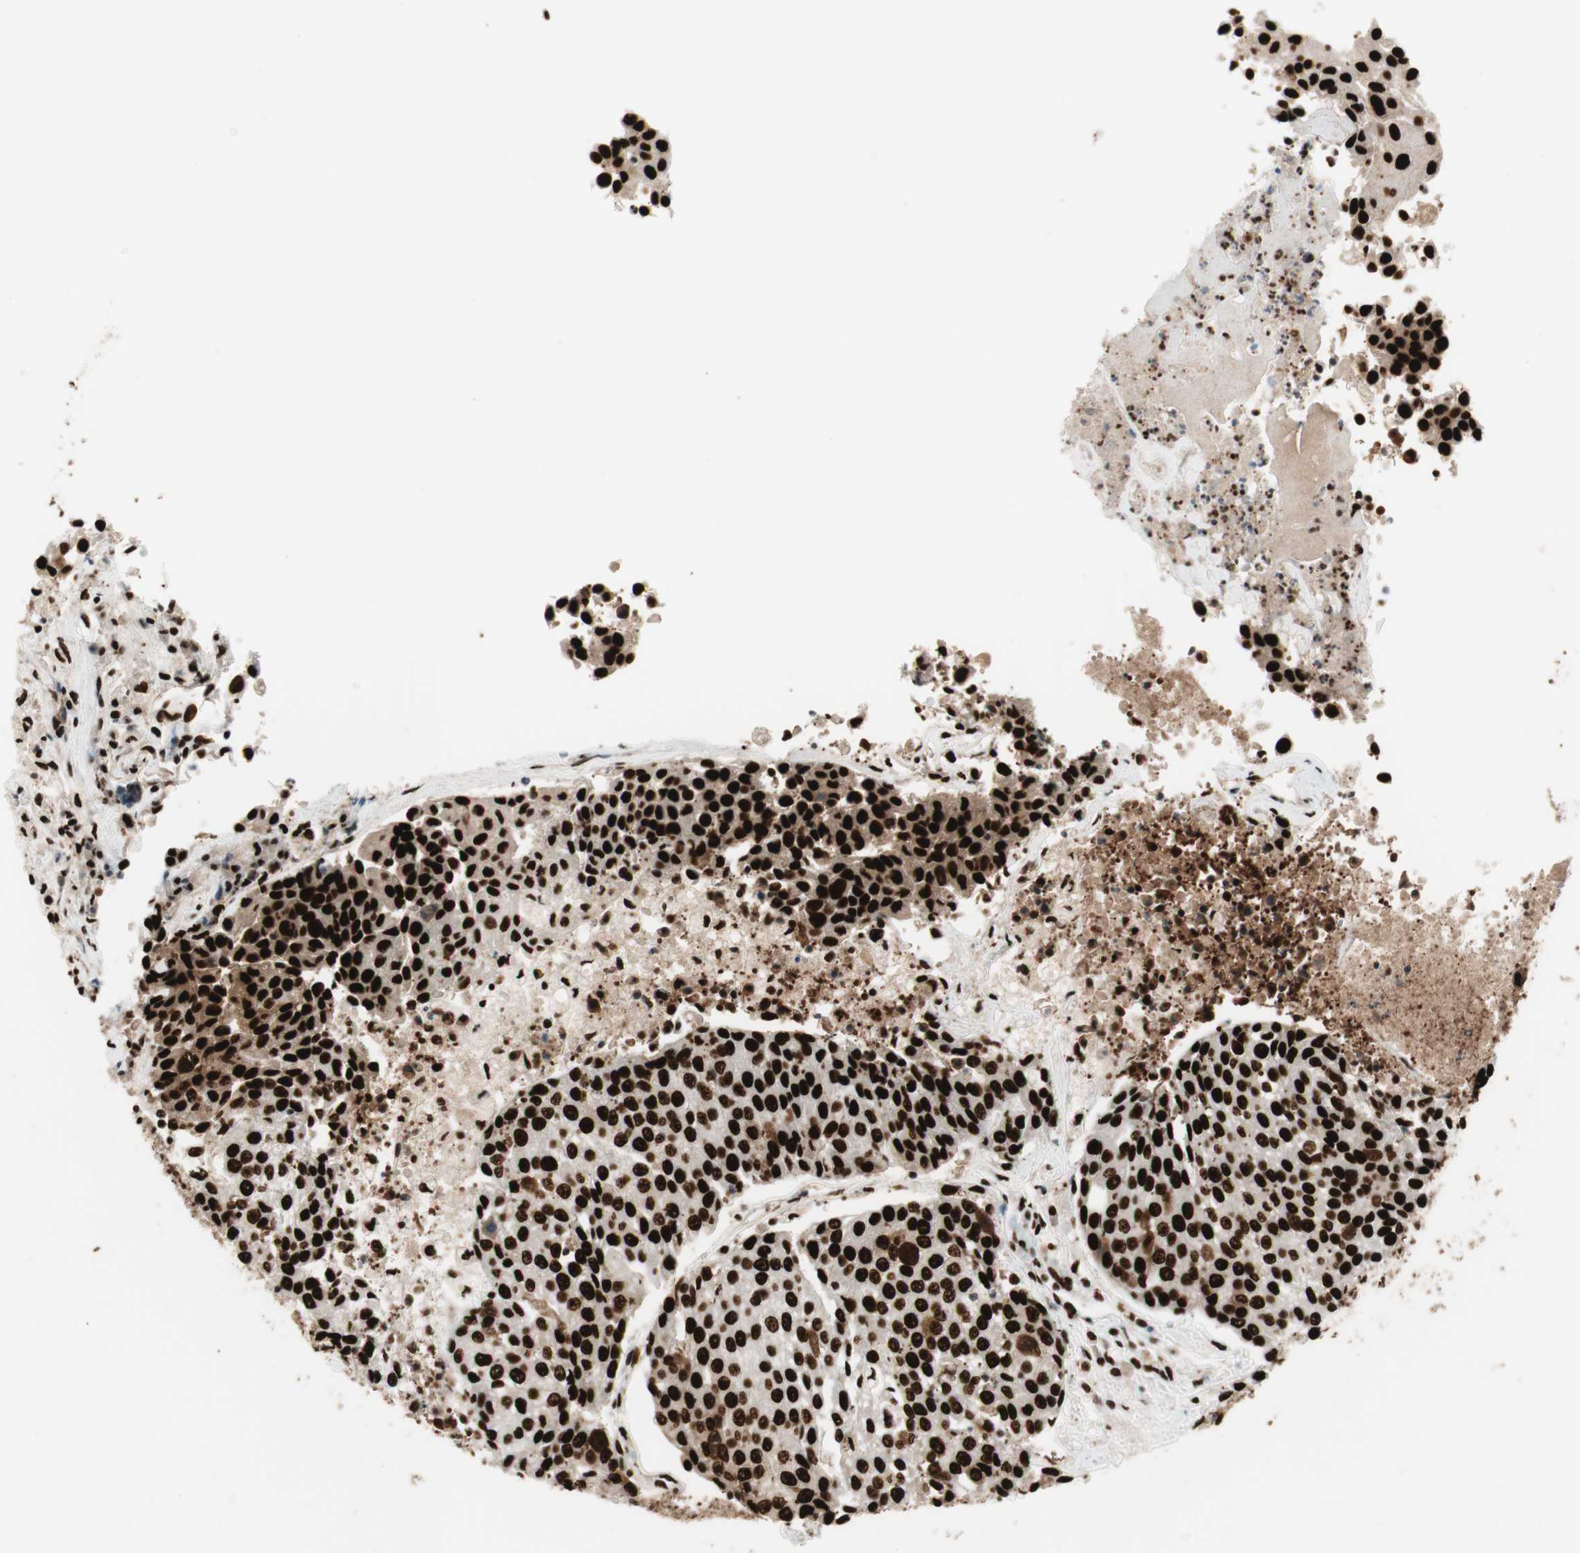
{"staining": {"intensity": "strong", "quantity": ">75%", "location": "cytoplasmic/membranous,nuclear"}, "tissue": "urothelial cancer", "cell_type": "Tumor cells", "image_type": "cancer", "snomed": [{"axis": "morphology", "description": "Urothelial carcinoma, High grade"}, {"axis": "topography", "description": "Urinary bladder"}], "caption": "A brown stain highlights strong cytoplasmic/membranous and nuclear expression of a protein in human urothelial carcinoma (high-grade) tumor cells. (Brightfield microscopy of DAB IHC at high magnification).", "gene": "PSME3", "patient": {"sex": "female", "age": 85}}